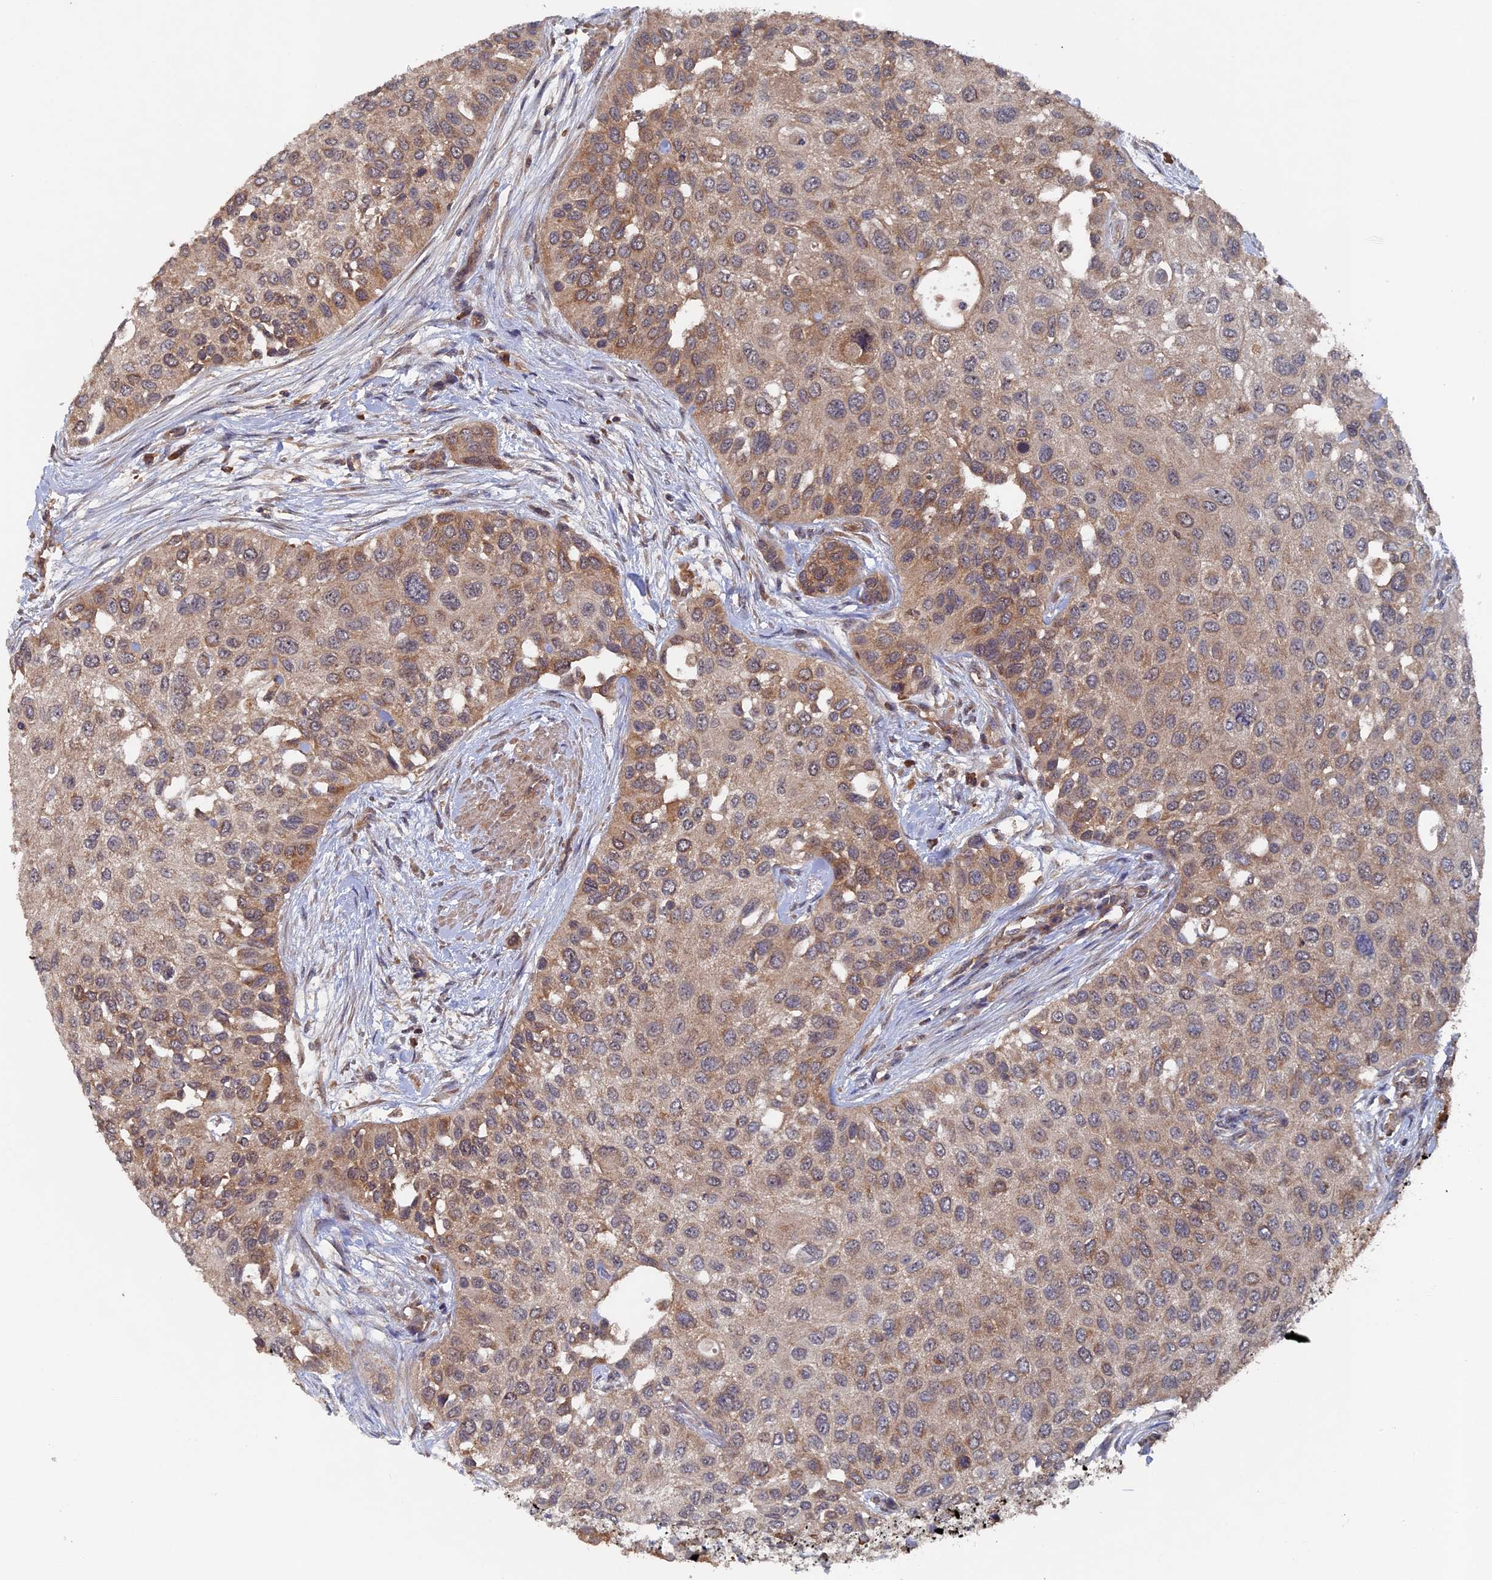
{"staining": {"intensity": "moderate", "quantity": ">75%", "location": "cytoplasmic/membranous"}, "tissue": "urothelial cancer", "cell_type": "Tumor cells", "image_type": "cancer", "snomed": [{"axis": "morphology", "description": "Normal tissue, NOS"}, {"axis": "morphology", "description": "Urothelial carcinoma, High grade"}, {"axis": "topography", "description": "Vascular tissue"}, {"axis": "topography", "description": "Urinary bladder"}], "caption": "High-magnification brightfield microscopy of urothelial cancer stained with DAB (3,3'-diaminobenzidine) (brown) and counterstained with hematoxylin (blue). tumor cells exhibit moderate cytoplasmic/membranous positivity is seen in about>75% of cells. (IHC, brightfield microscopy, high magnification).", "gene": "RAB15", "patient": {"sex": "female", "age": 56}}